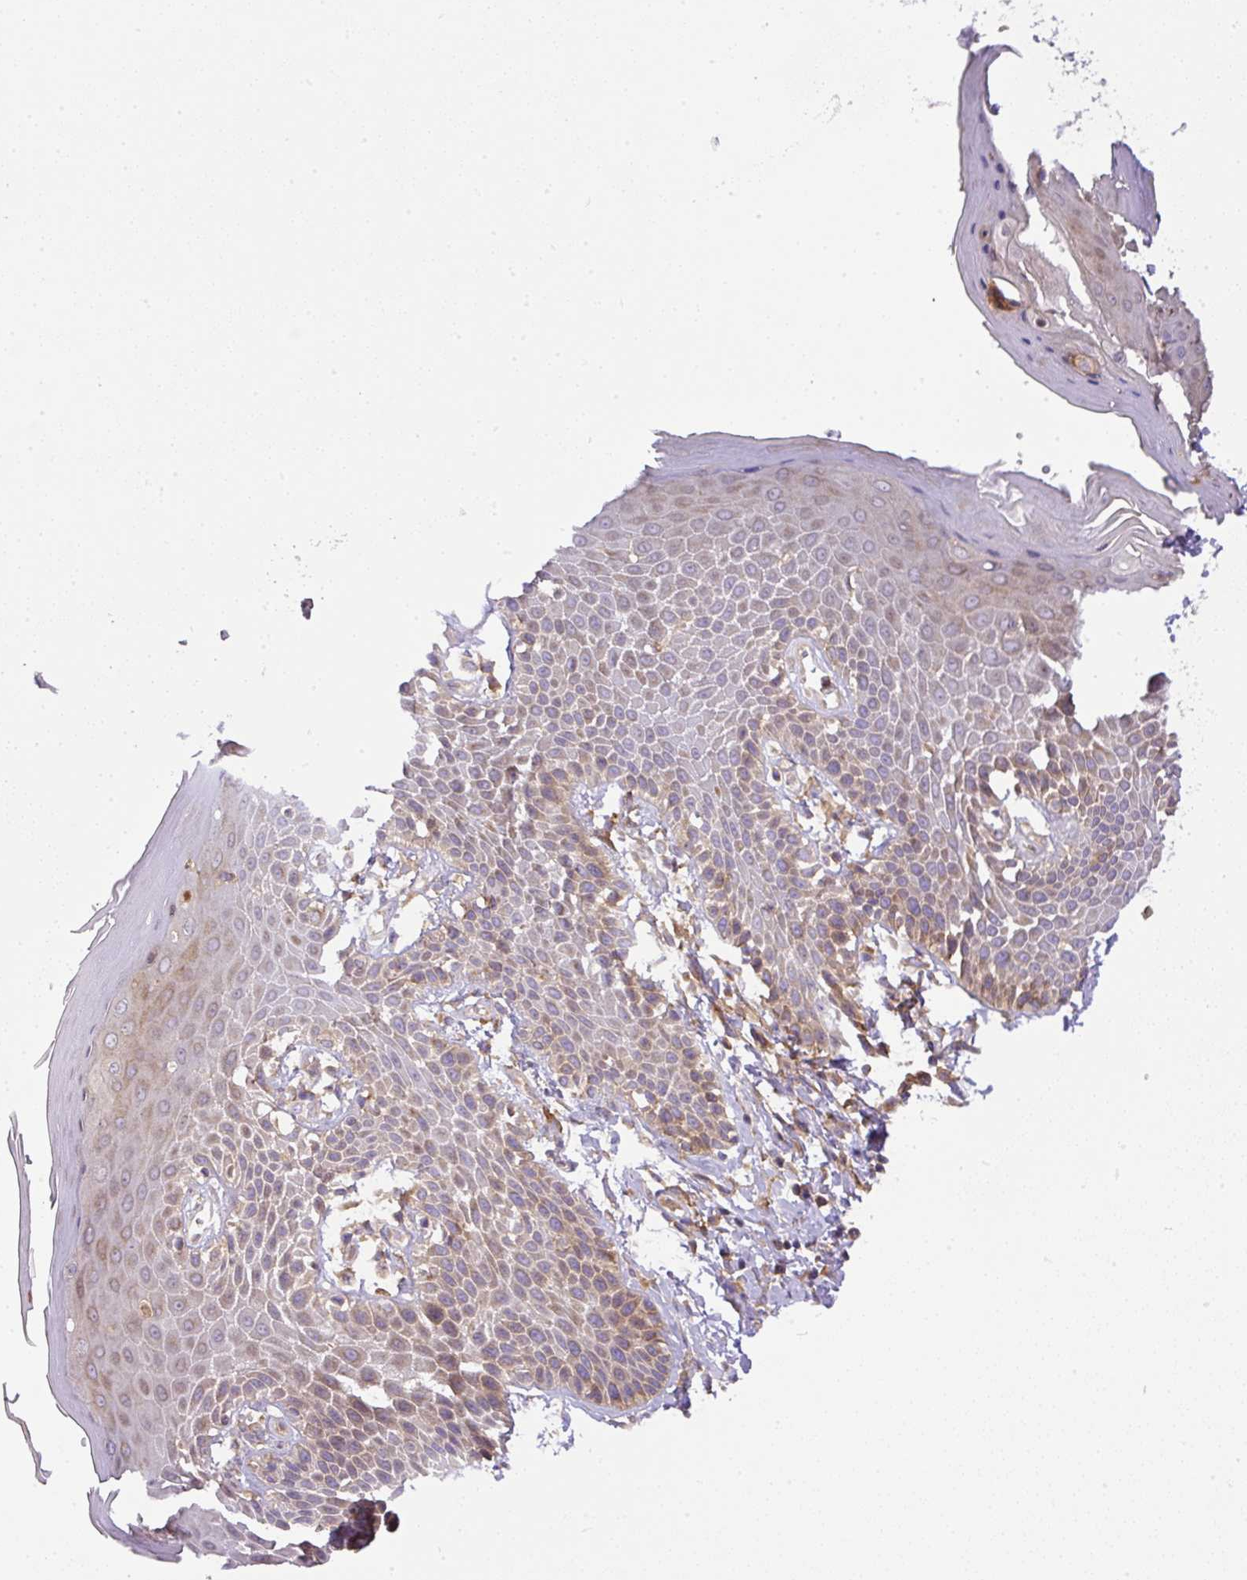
{"staining": {"intensity": "moderate", "quantity": "25%-75%", "location": "cytoplasmic/membranous"}, "tissue": "skin", "cell_type": "Epidermal cells", "image_type": "normal", "snomed": [{"axis": "morphology", "description": "Normal tissue, NOS"}, {"axis": "topography", "description": "Peripheral nerve tissue"}], "caption": "Normal skin displays moderate cytoplasmic/membranous expression in approximately 25%-75% of epidermal cells.", "gene": "DAPK1", "patient": {"sex": "male", "age": 51}}